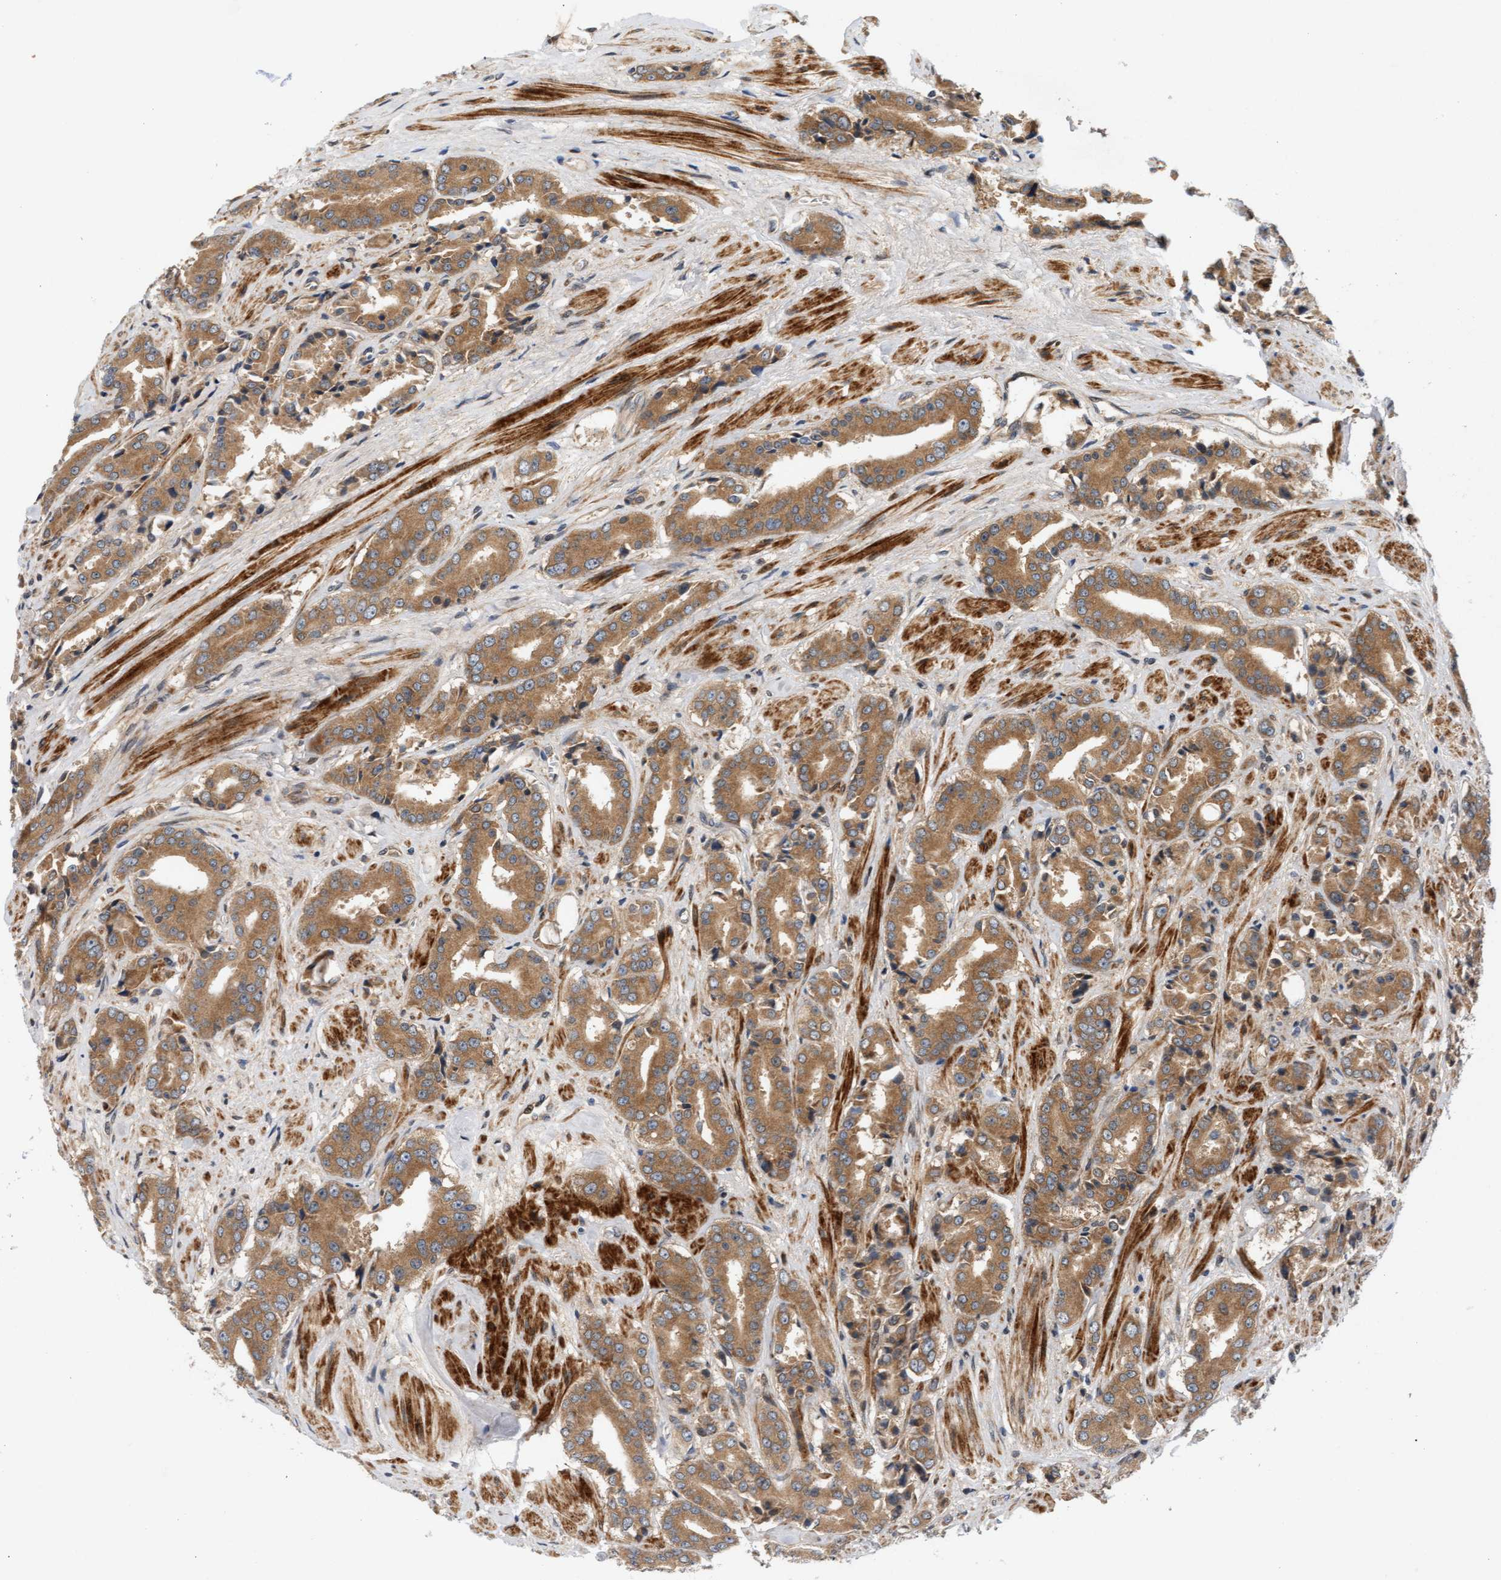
{"staining": {"intensity": "moderate", "quantity": ">75%", "location": "cytoplasmic/membranous"}, "tissue": "prostate cancer", "cell_type": "Tumor cells", "image_type": "cancer", "snomed": [{"axis": "morphology", "description": "Adenocarcinoma, High grade"}, {"axis": "topography", "description": "Prostate"}], "caption": "Immunohistochemistry image of neoplastic tissue: prostate cancer (high-grade adenocarcinoma) stained using immunohistochemistry (IHC) demonstrates medium levels of moderate protein expression localized specifically in the cytoplasmic/membranous of tumor cells, appearing as a cytoplasmic/membranous brown color.", "gene": "BAHCC1", "patient": {"sex": "male", "age": 71}}